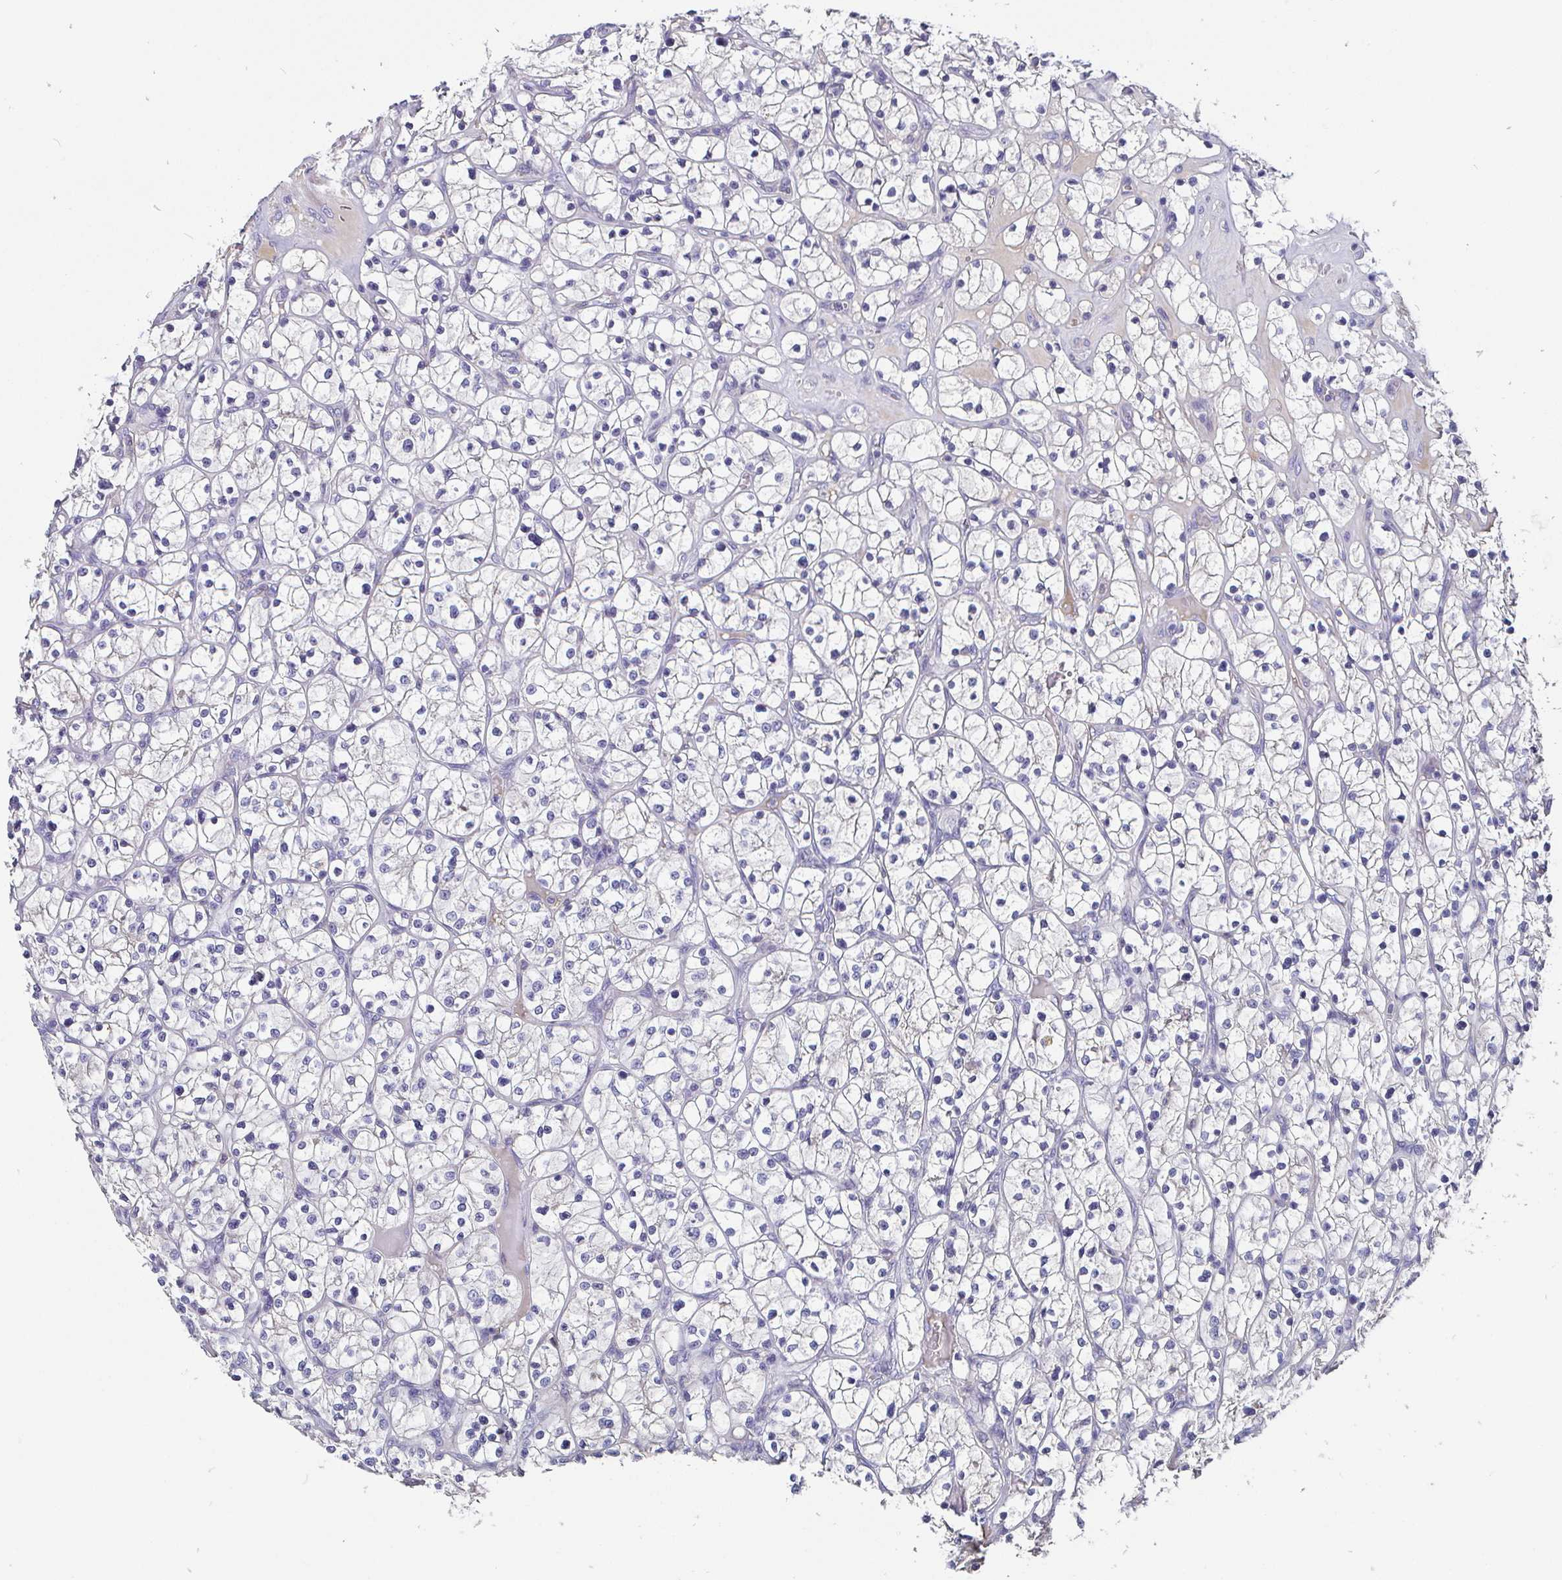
{"staining": {"intensity": "negative", "quantity": "none", "location": "none"}, "tissue": "renal cancer", "cell_type": "Tumor cells", "image_type": "cancer", "snomed": [{"axis": "morphology", "description": "Adenocarcinoma, NOS"}, {"axis": "topography", "description": "Kidney"}], "caption": "A high-resolution micrograph shows IHC staining of renal cancer (adenocarcinoma), which reveals no significant expression in tumor cells.", "gene": "ADAMTS6", "patient": {"sex": "female", "age": 64}}